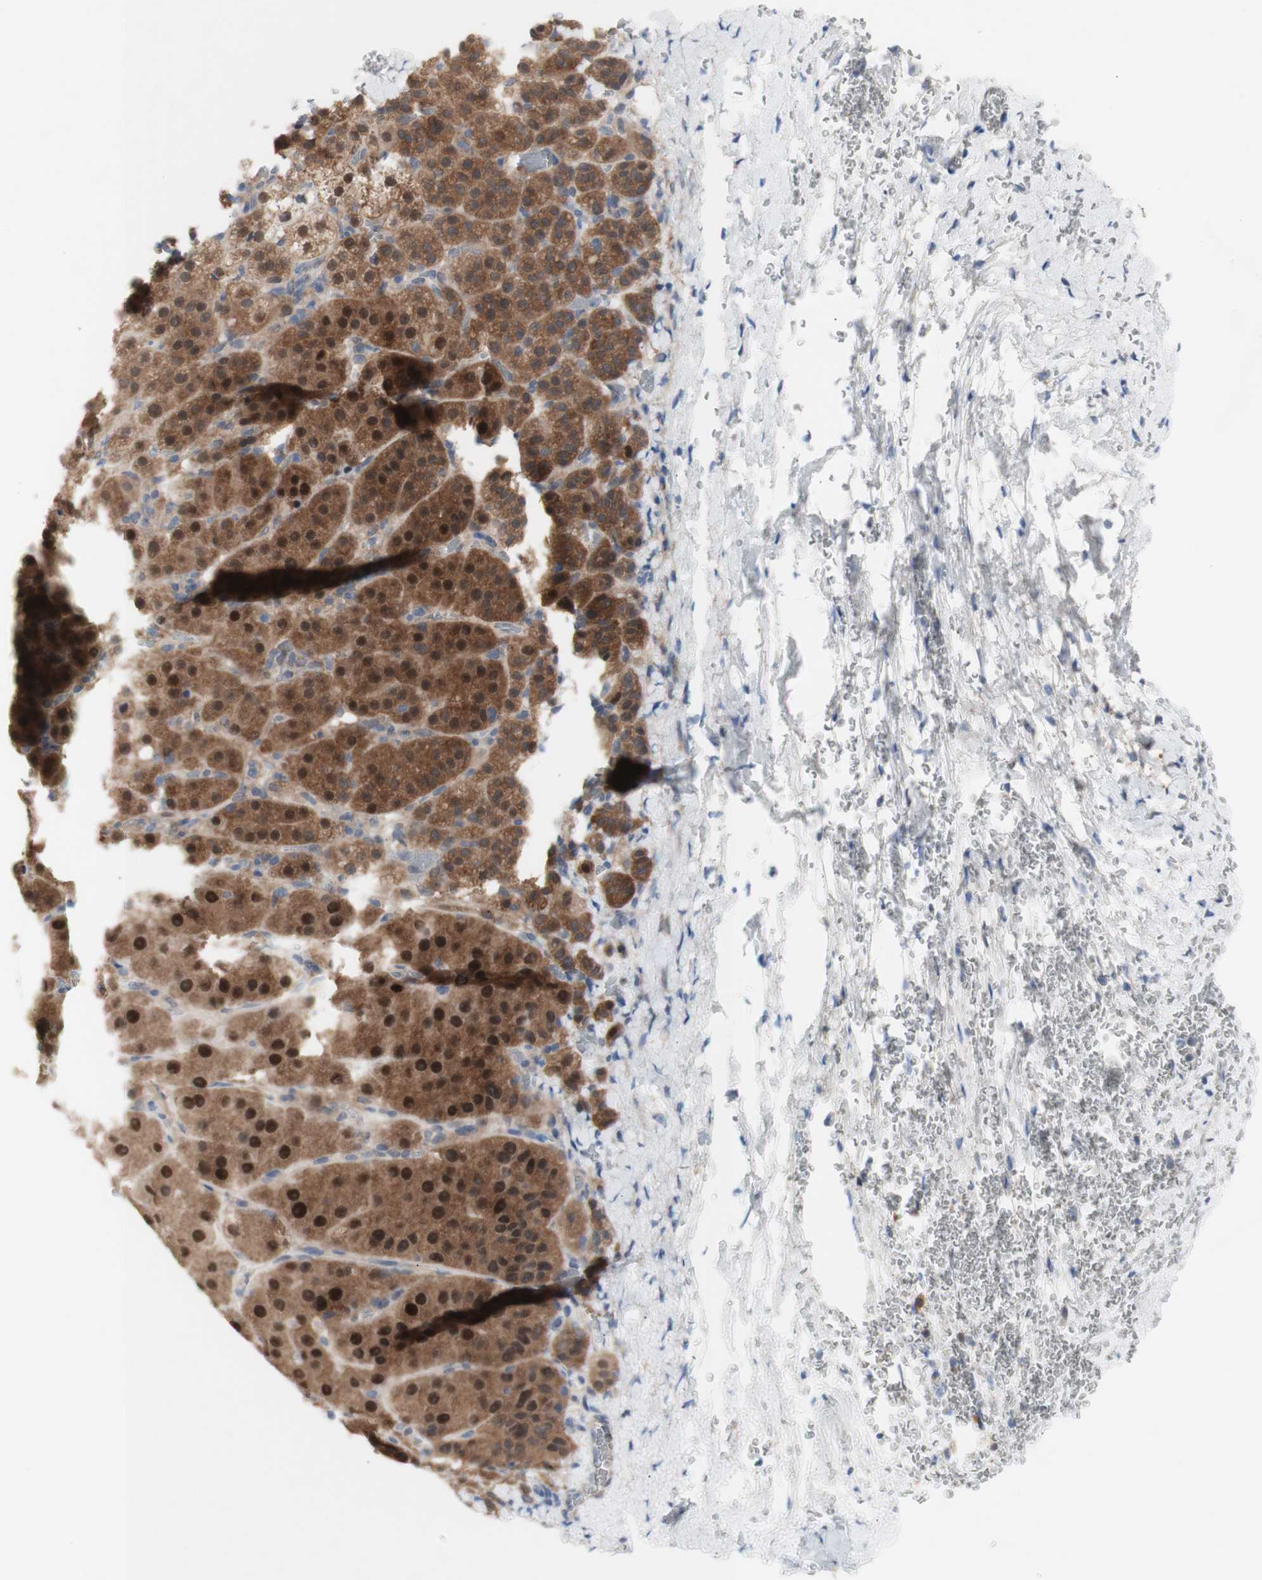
{"staining": {"intensity": "moderate", "quantity": ">75%", "location": "cytoplasmic/membranous,nuclear"}, "tissue": "adrenal gland", "cell_type": "Glandular cells", "image_type": "normal", "snomed": [{"axis": "morphology", "description": "Normal tissue, NOS"}, {"axis": "topography", "description": "Adrenal gland"}], "caption": "Moderate cytoplasmic/membranous,nuclear positivity is appreciated in about >75% of glandular cells in unremarkable adrenal gland.", "gene": "PRMT5", "patient": {"sex": "female", "age": 57}}